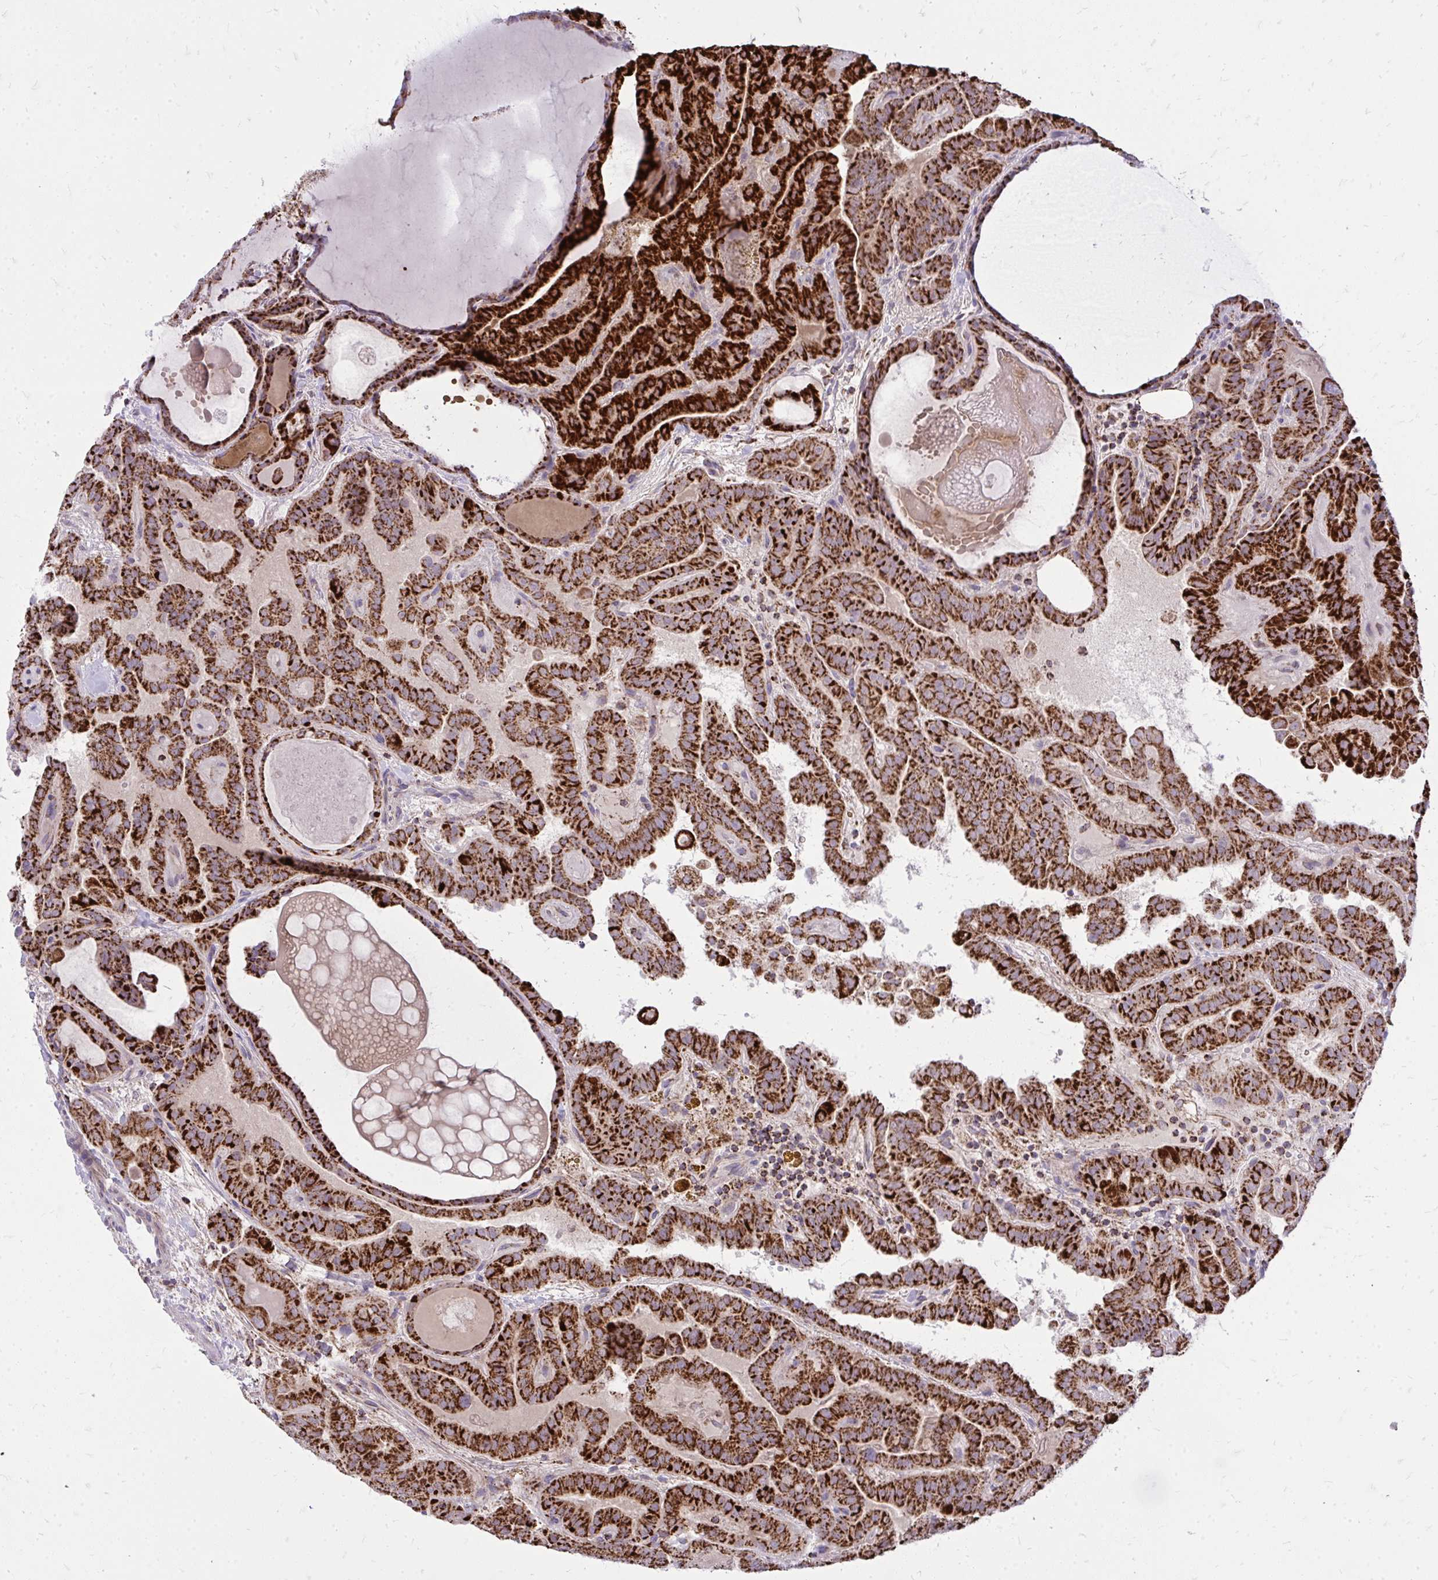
{"staining": {"intensity": "strong", "quantity": ">75%", "location": "cytoplasmic/membranous"}, "tissue": "thyroid cancer", "cell_type": "Tumor cells", "image_type": "cancer", "snomed": [{"axis": "morphology", "description": "Papillary adenocarcinoma, NOS"}, {"axis": "topography", "description": "Thyroid gland"}], "caption": "Immunohistochemistry of human thyroid cancer (papillary adenocarcinoma) exhibits high levels of strong cytoplasmic/membranous expression in approximately >75% of tumor cells.", "gene": "SPTBN2", "patient": {"sex": "female", "age": 46}}